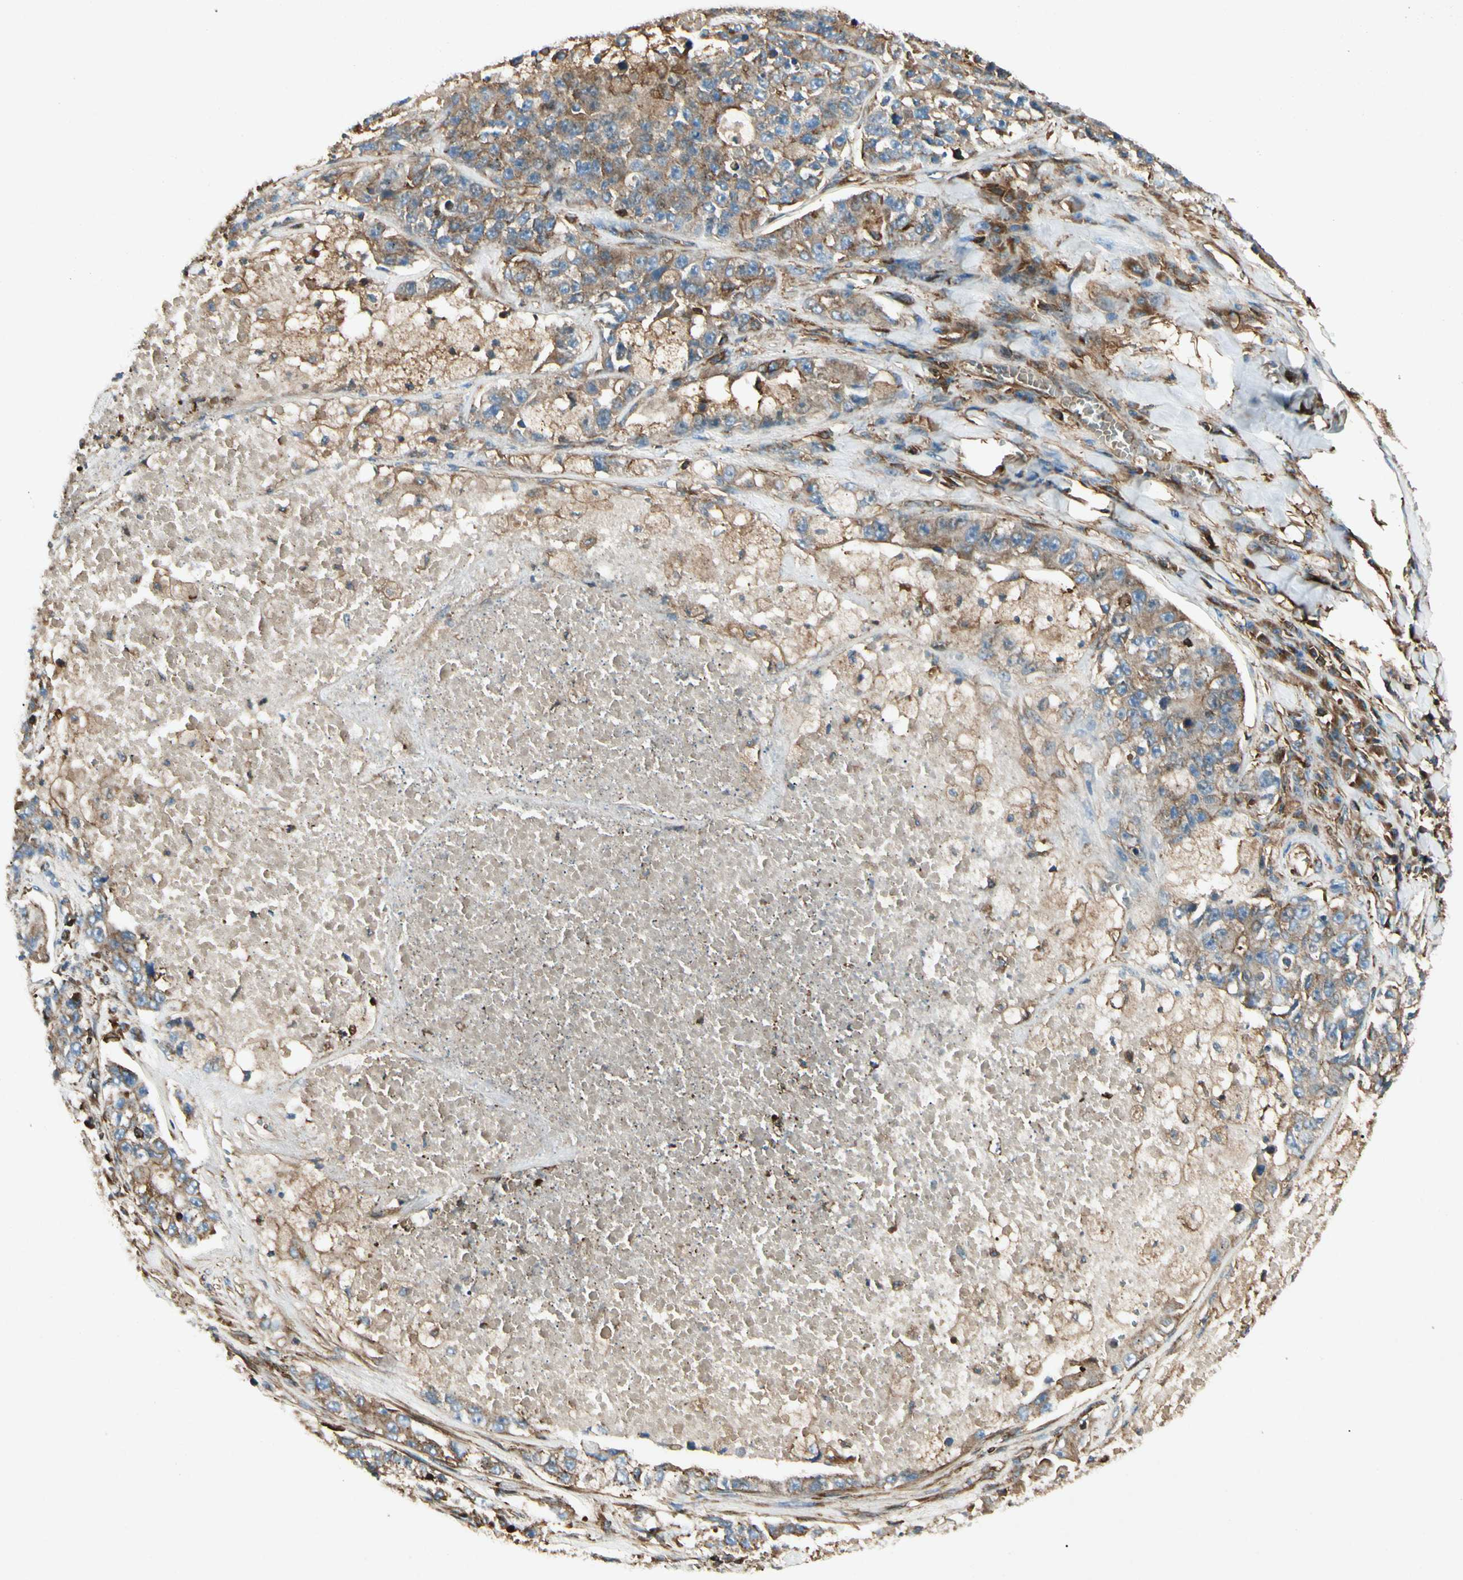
{"staining": {"intensity": "moderate", "quantity": ">75%", "location": "cytoplasmic/membranous"}, "tissue": "lung cancer", "cell_type": "Tumor cells", "image_type": "cancer", "snomed": [{"axis": "morphology", "description": "Adenocarcinoma, NOS"}, {"axis": "topography", "description": "Lung"}], "caption": "Human lung cancer stained with a protein marker reveals moderate staining in tumor cells.", "gene": "ARPC2", "patient": {"sex": "male", "age": 49}}